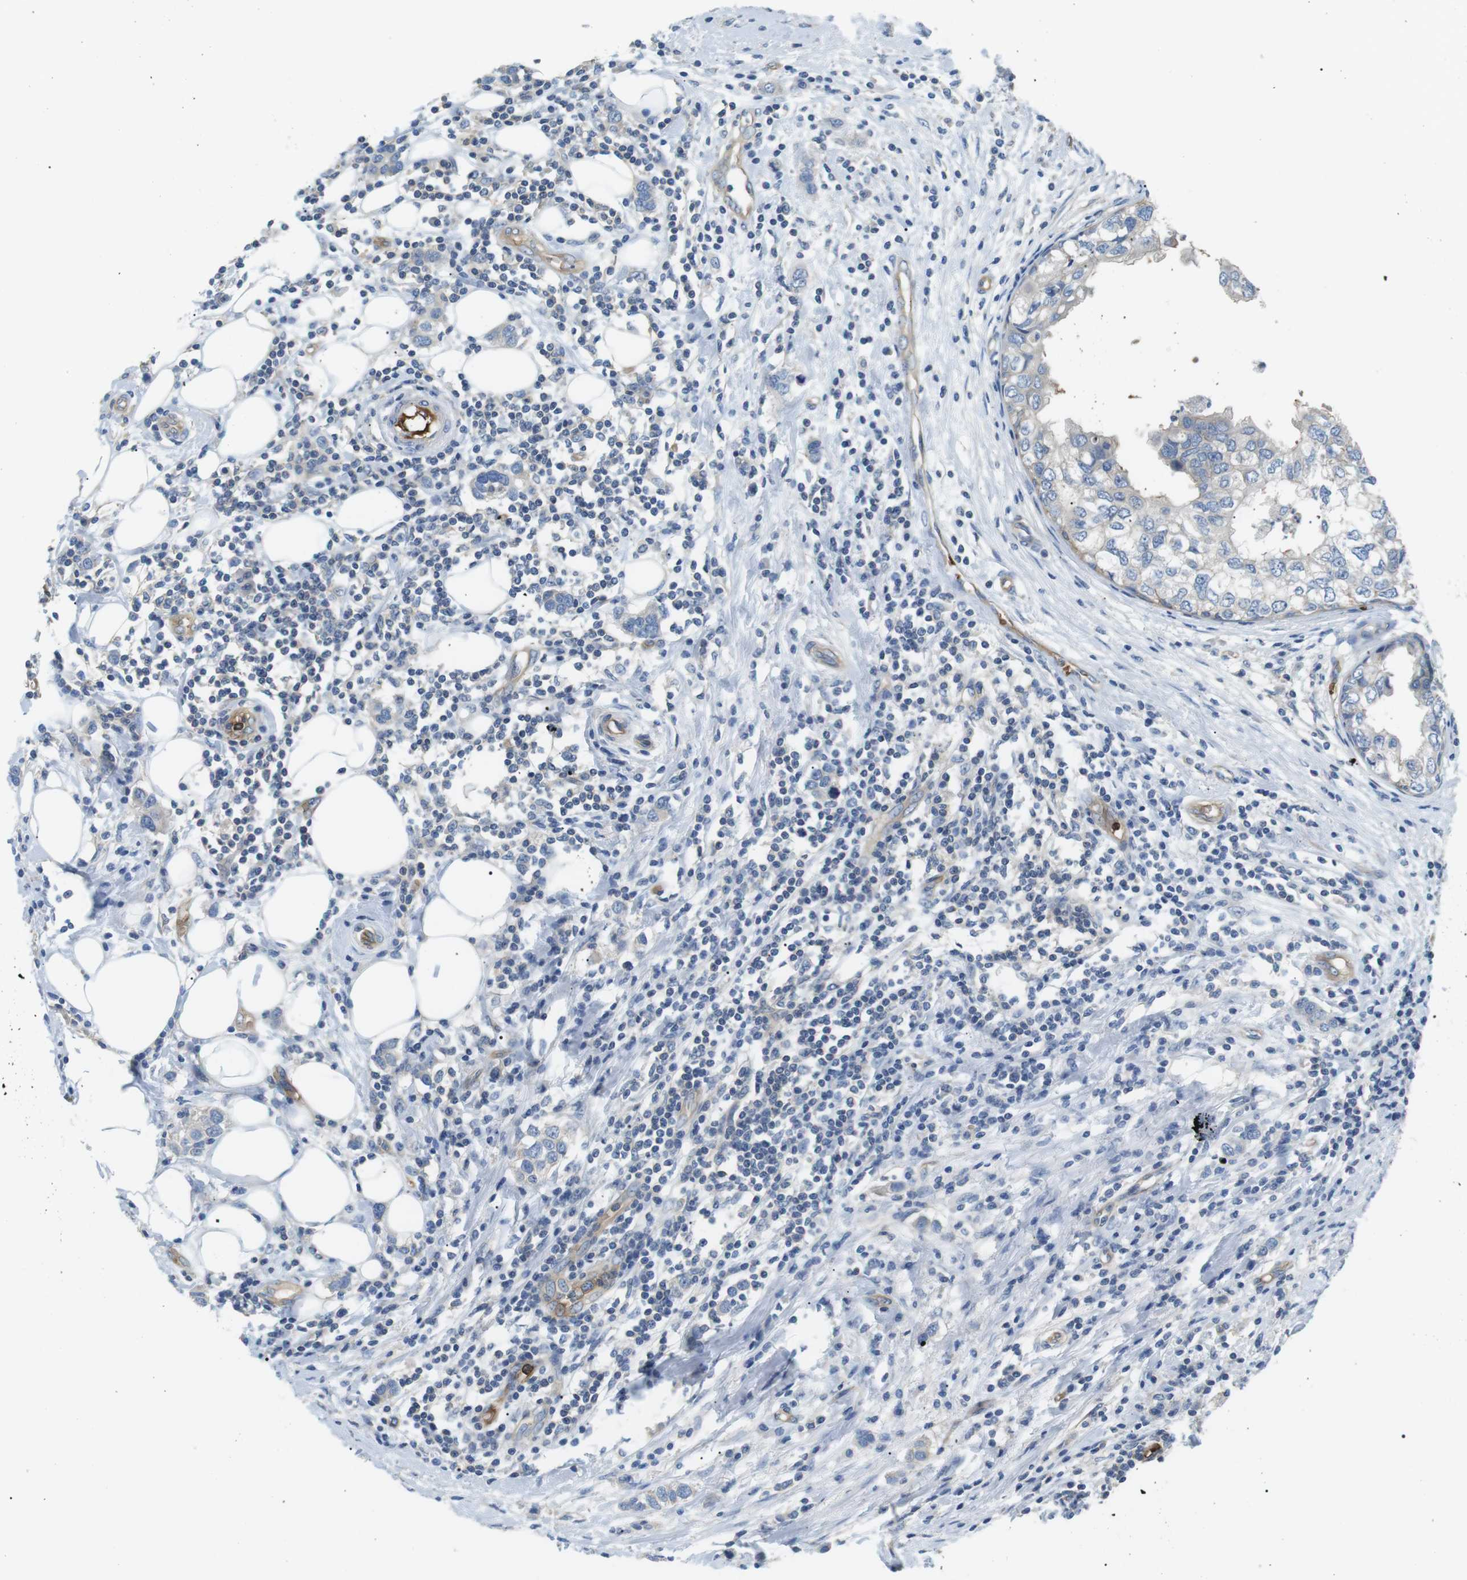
{"staining": {"intensity": "negative", "quantity": "none", "location": "none"}, "tissue": "breast cancer", "cell_type": "Tumor cells", "image_type": "cancer", "snomed": [{"axis": "morphology", "description": "Duct carcinoma"}, {"axis": "topography", "description": "Breast"}], "caption": "This is an immunohistochemistry photomicrograph of invasive ductal carcinoma (breast). There is no expression in tumor cells.", "gene": "ADCY10", "patient": {"sex": "female", "age": 50}}